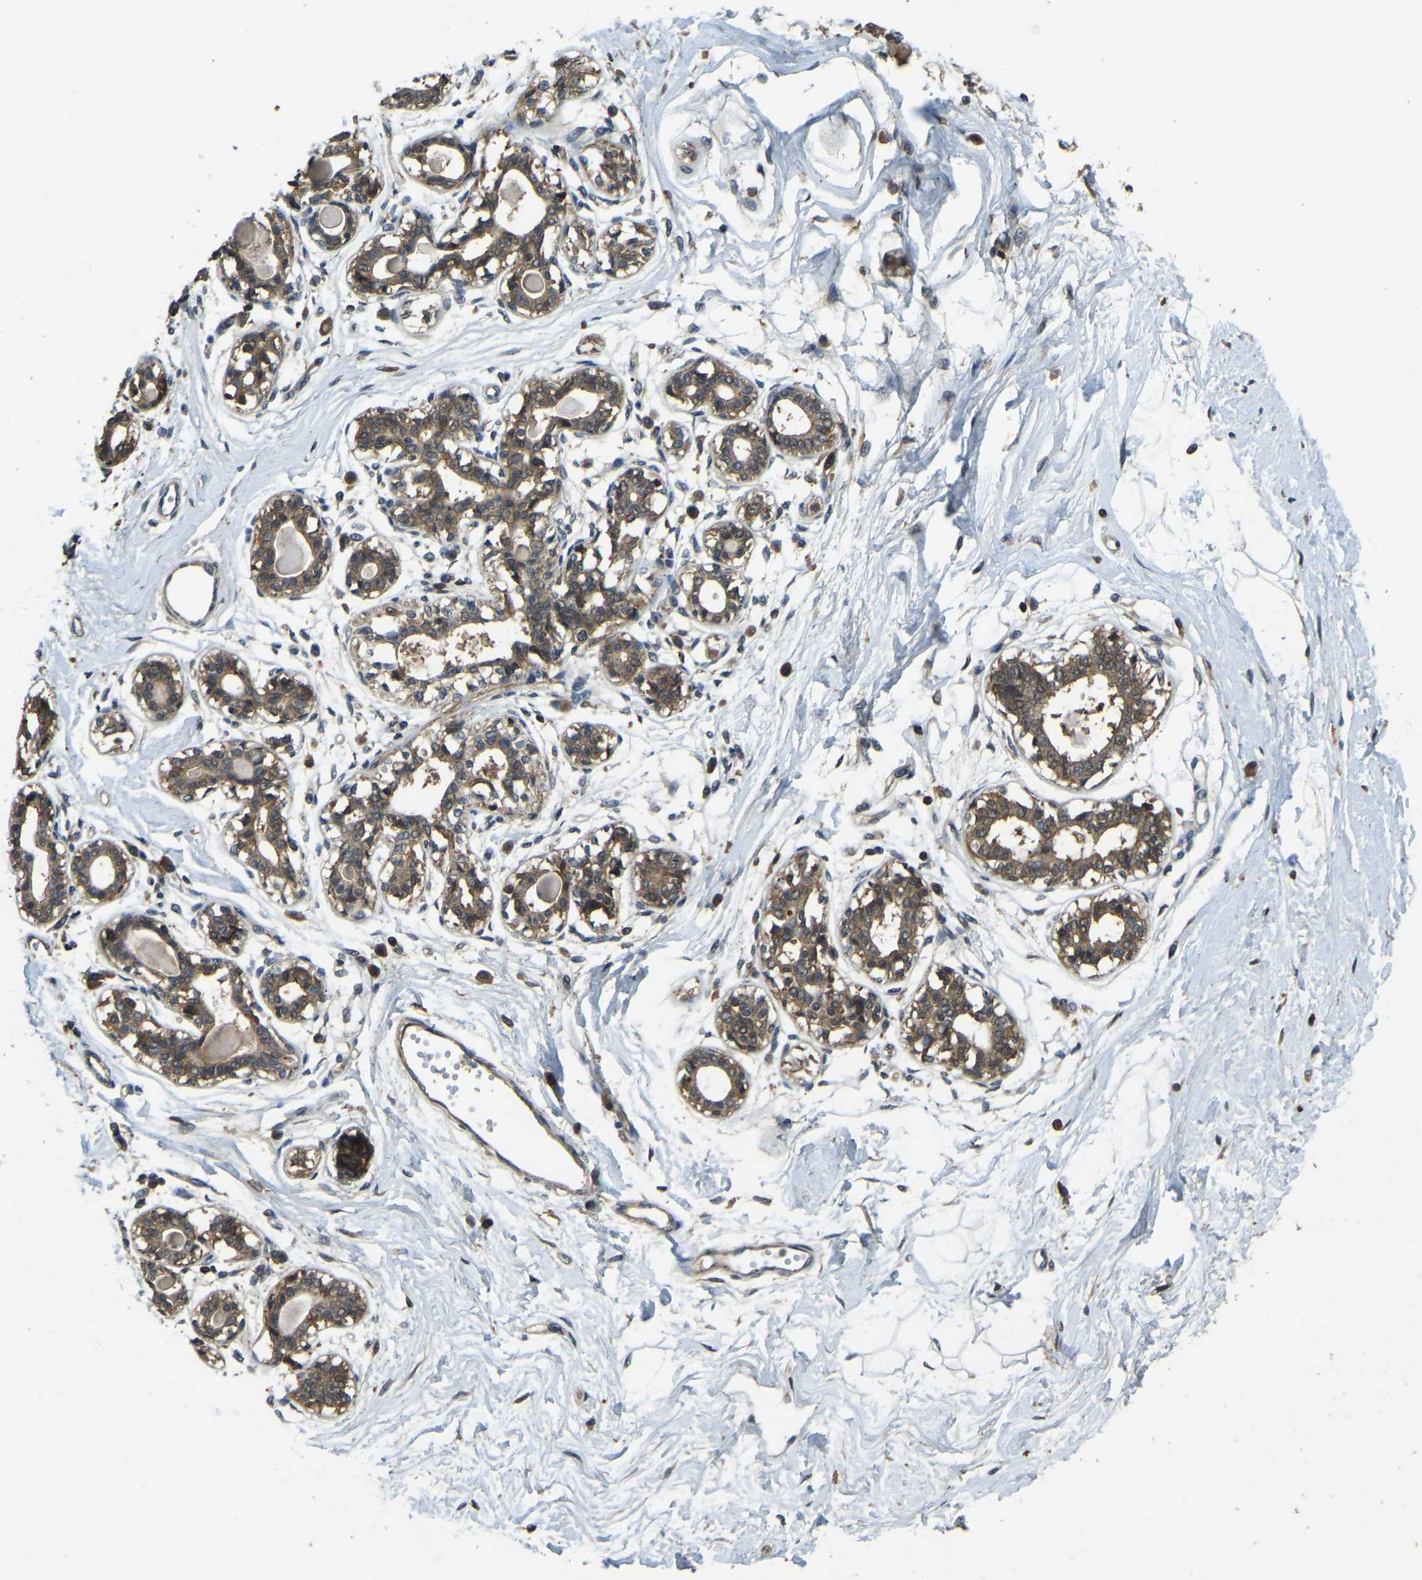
{"staining": {"intensity": "negative", "quantity": "none", "location": "none"}, "tissue": "breast", "cell_type": "Adipocytes", "image_type": "normal", "snomed": [{"axis": "morphology", "description": "Normal tissue, NOS"}, {"axis": "topography", "description": "Breast"}], "caption": "A micrograph of human breast is negative for staining in adipocytes. The staining was performed using DAB (3,3'-diaminobenzidine) to visualize the protein expression in brown, while the nuclei were stained in blue with hematoxylin (Magnification: 20x).", "gene": "ATP8B1", "patient": {"sex": "female", "age": 45}}